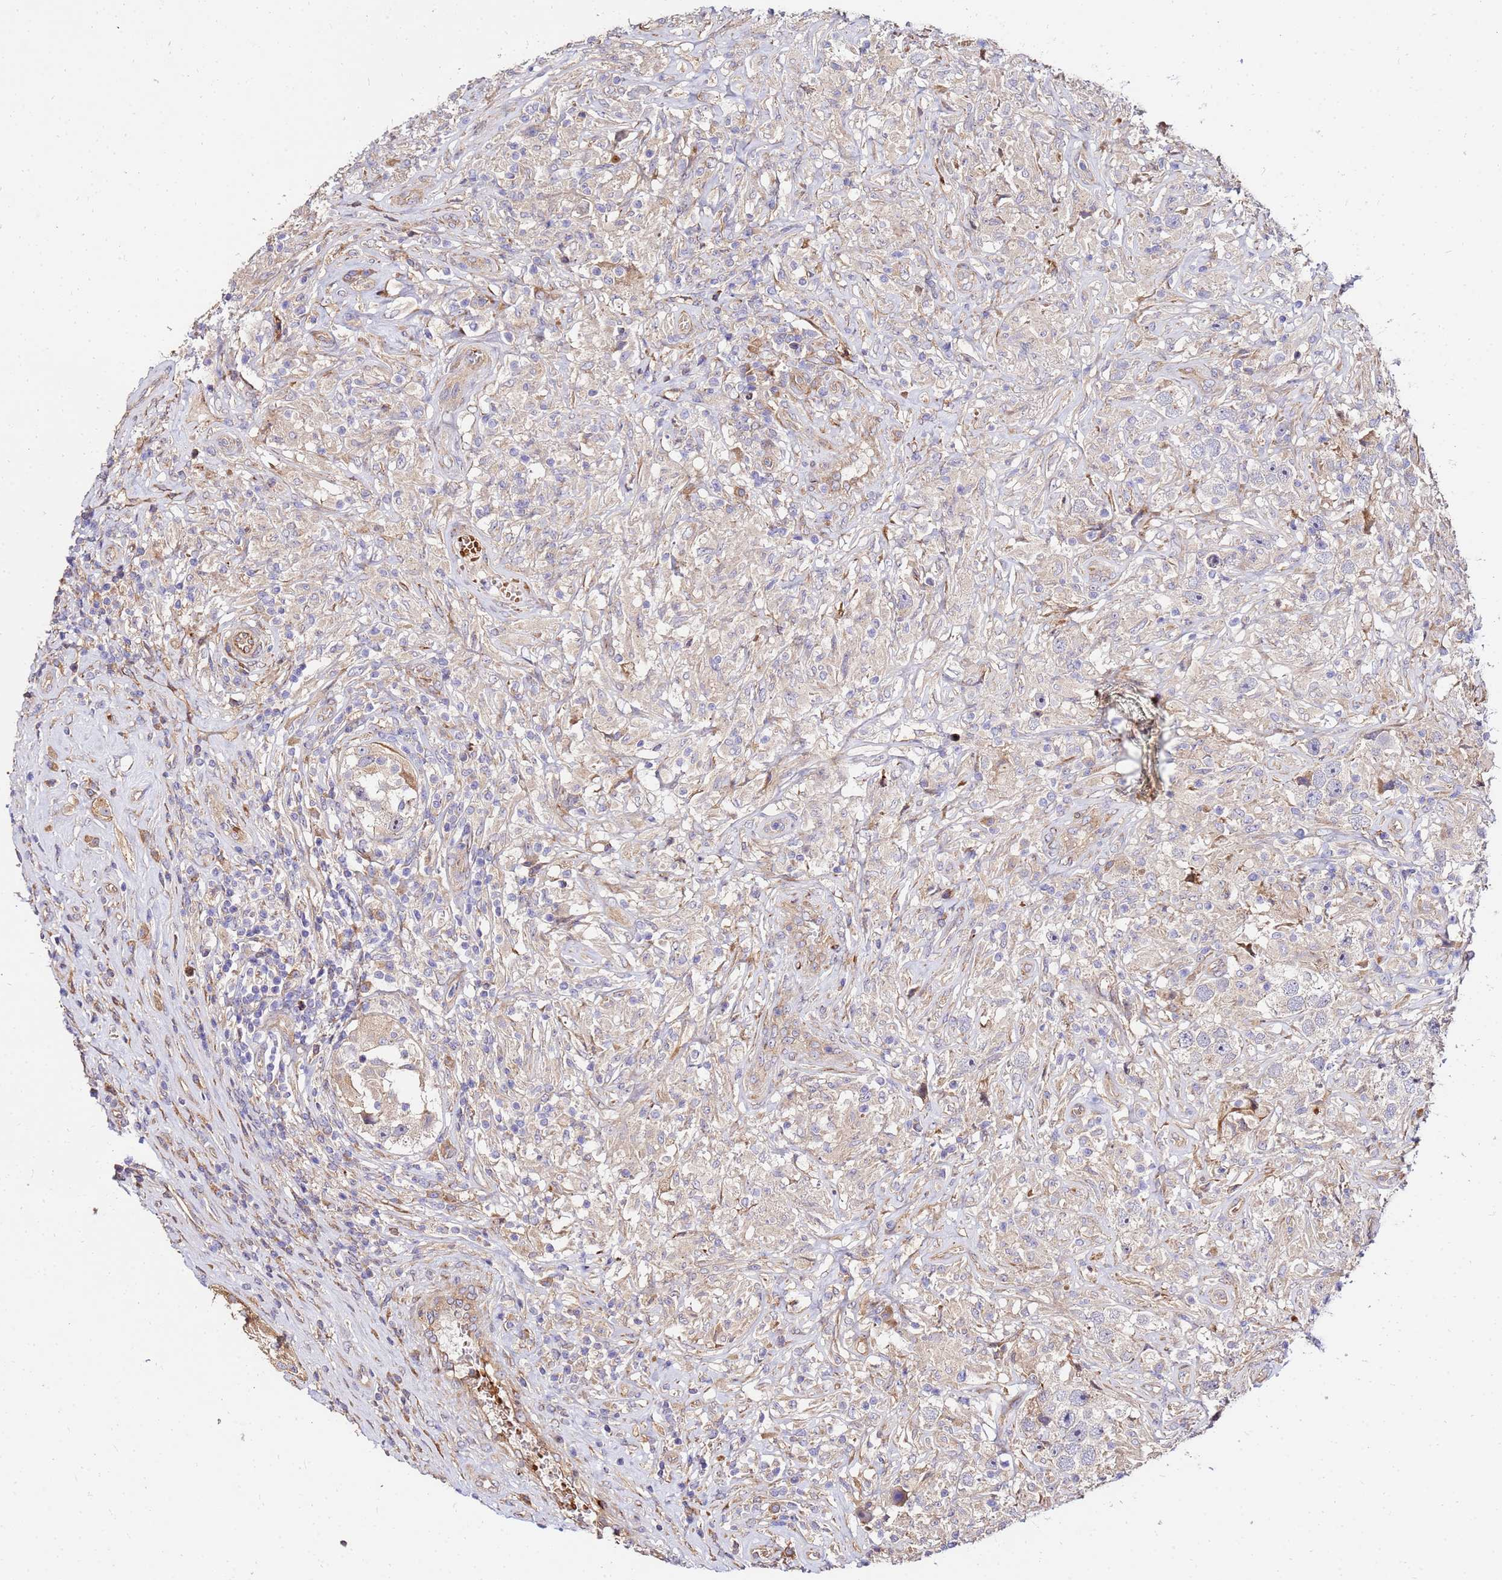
{"staining": {"intensity": "negative", "quantity": "none", "location": "none"}, "tissue": "testis cancer", "cell_type": "Tumor cells", "image_type": "cancer", "snomed": [{"axis": "morphology", "description": "Seminoma, NOS"}, {"axis": "topography", "description": "Testis"}], "caption": "DAB immunohistochemical staining of testis cancer (seminoma) shows no significant expression in tumor cells. Brightfield microscopy of immunohistochemistry (IHC) stained with DAB (3,3'-diaminobenzidine) (brown) and hematoxylin (blue), captured at high magnification.", "gene": "WWC2", "patient": {"sex": "male", "age": 49}}